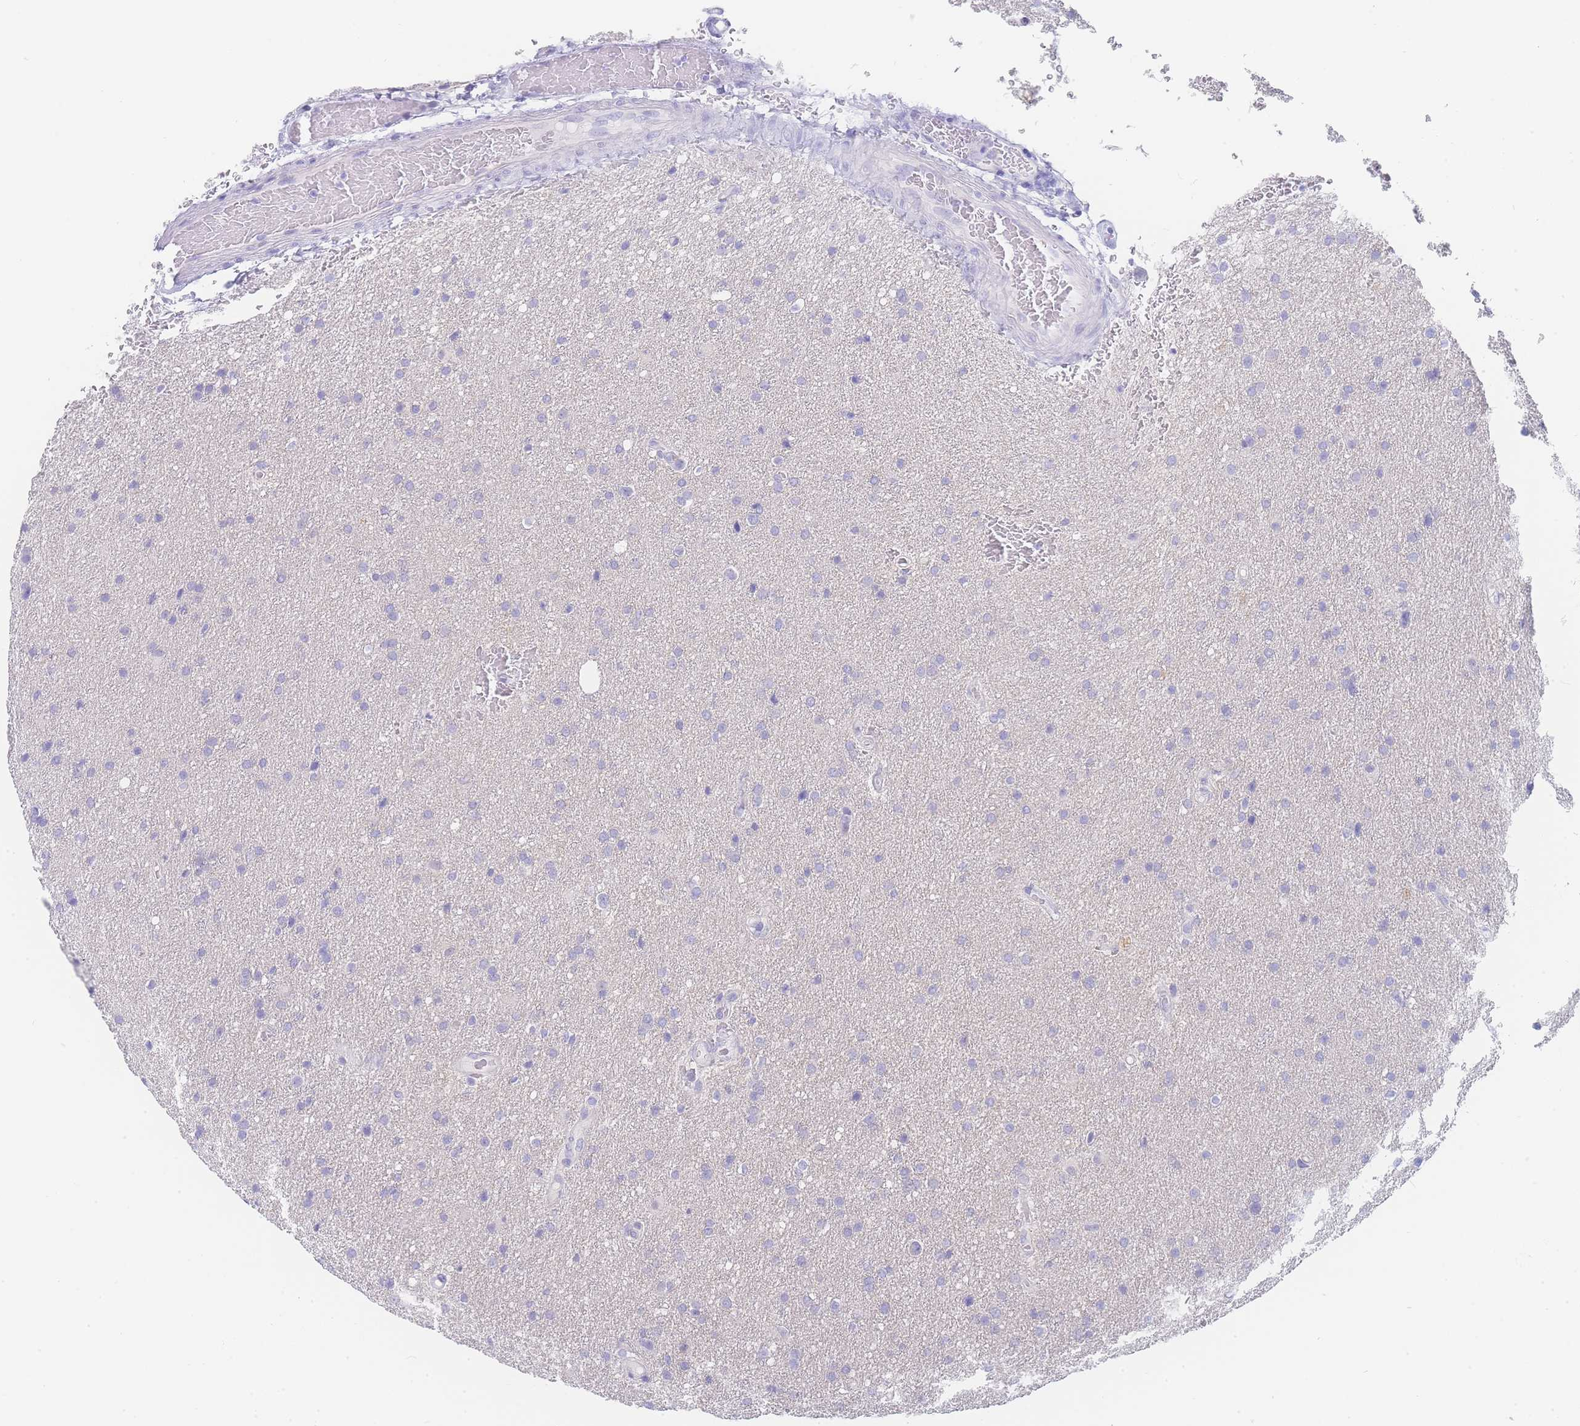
{"staining": {"intensity": "negative", "quantity": "none", "location": "none"}, "tissue": "glioma", "cell_type": "Tumor cells", "image_type": "cancer", "snomed": [{"axis": "morphology", "description": "Glioma, malignant, Low grade"}, {"axis": "topography", "description": "Brain"}], "caption": "Protein analysis of malignant glioma (low-grade) displays no significant positivity in tumor cells.", "gene": "LZTFL1", "patient": {"sex": "female", "age": 32}}